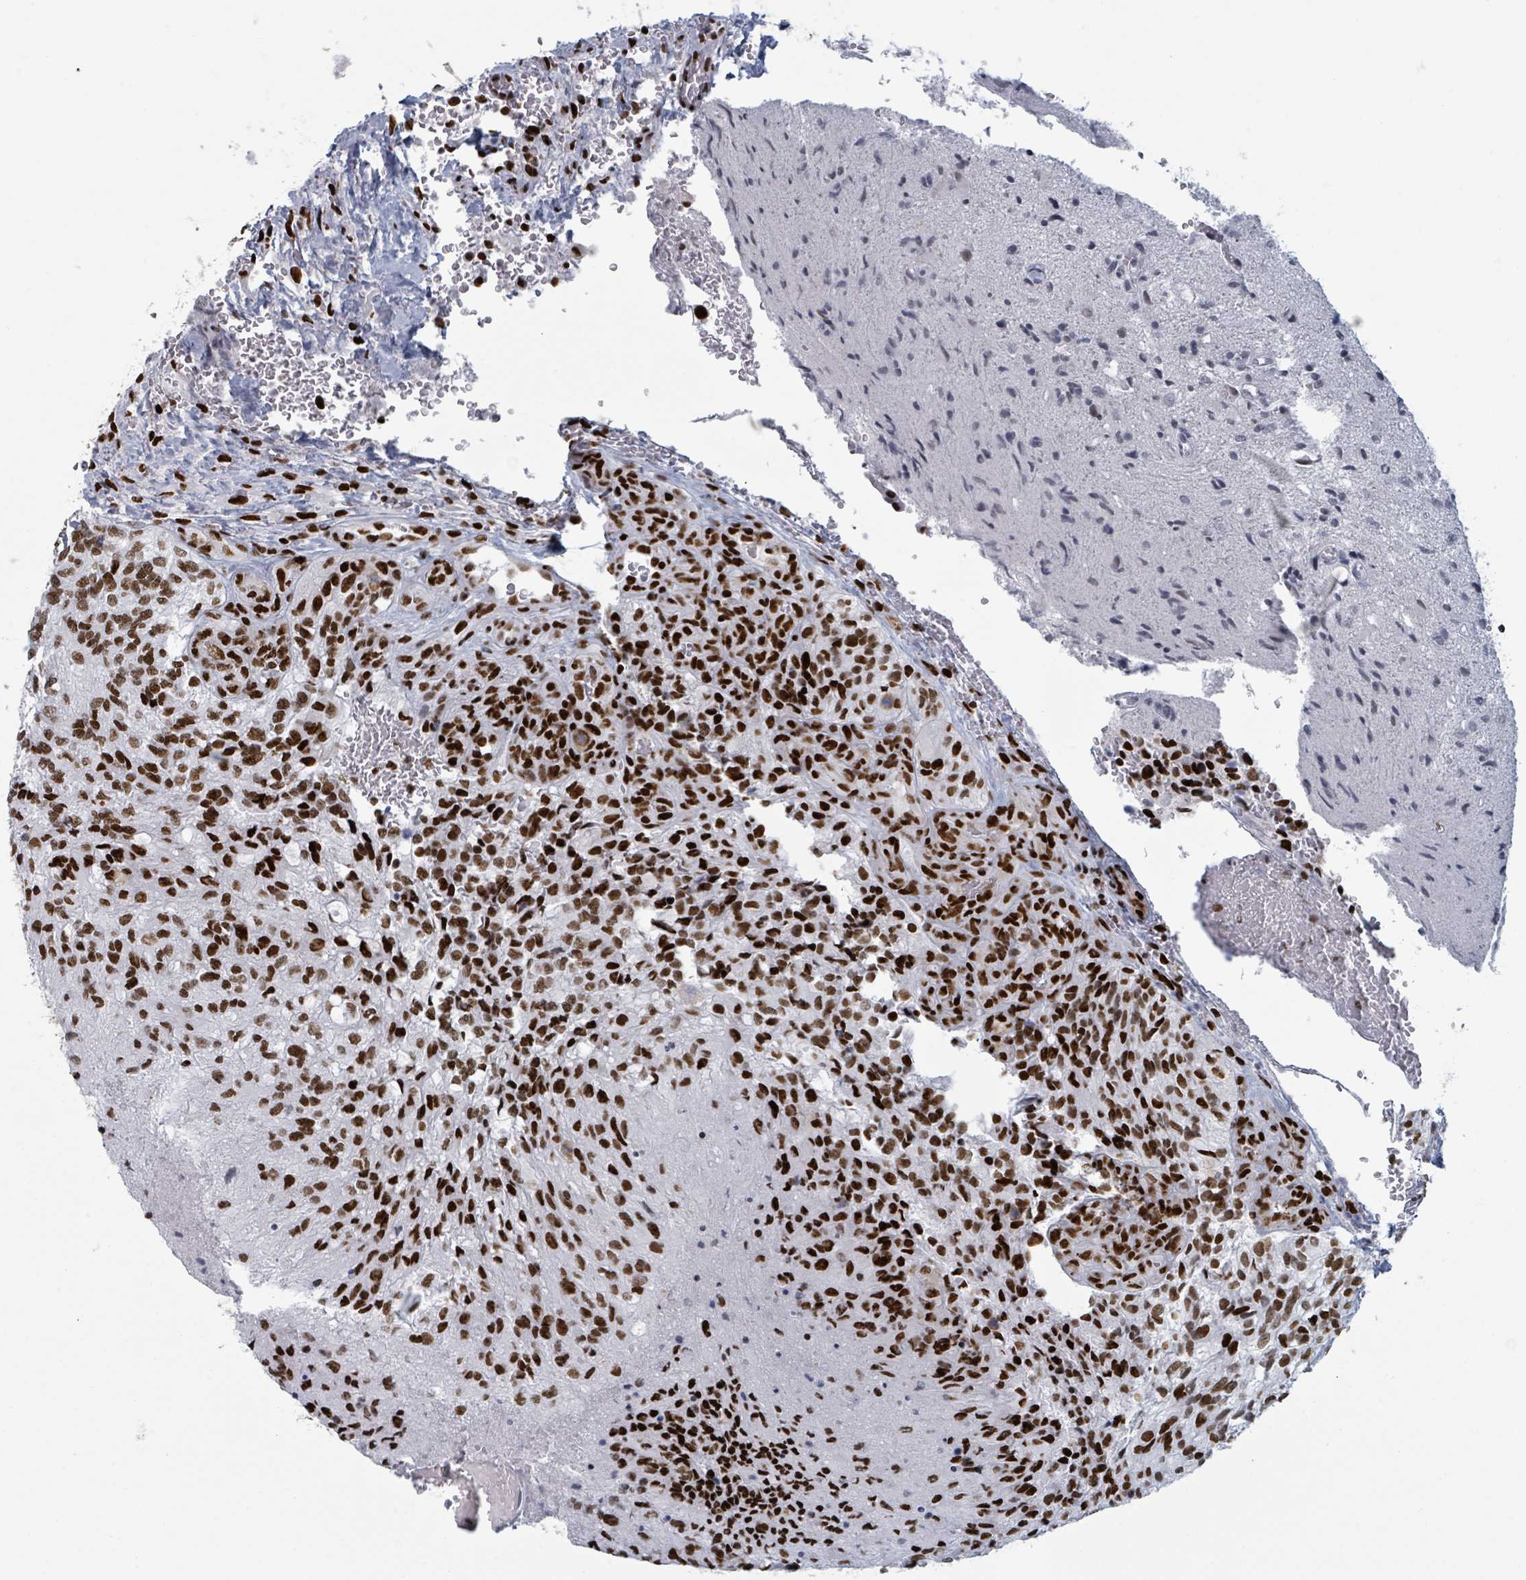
{"staining": {"intensity": "strong", "quantity": ">75%", "location": "nuclear"}, "tissue": "glioma", "cell_type": "Tumor cells", "image_type": "cancer", "snomed": [{"axis": "morphology", "description": "Normal tissue, NOS"}, {"axis": "morphology", "description": "Glioma, malignant, High grade"}, {"axis": "topography", "description": "Cerebral cortex"}], "caption": "Human glioma stained with a protein marker reveals strong staining in tumor cells.", "gene": "DHX16", "patient": {"sex": "male", "age": 56}}